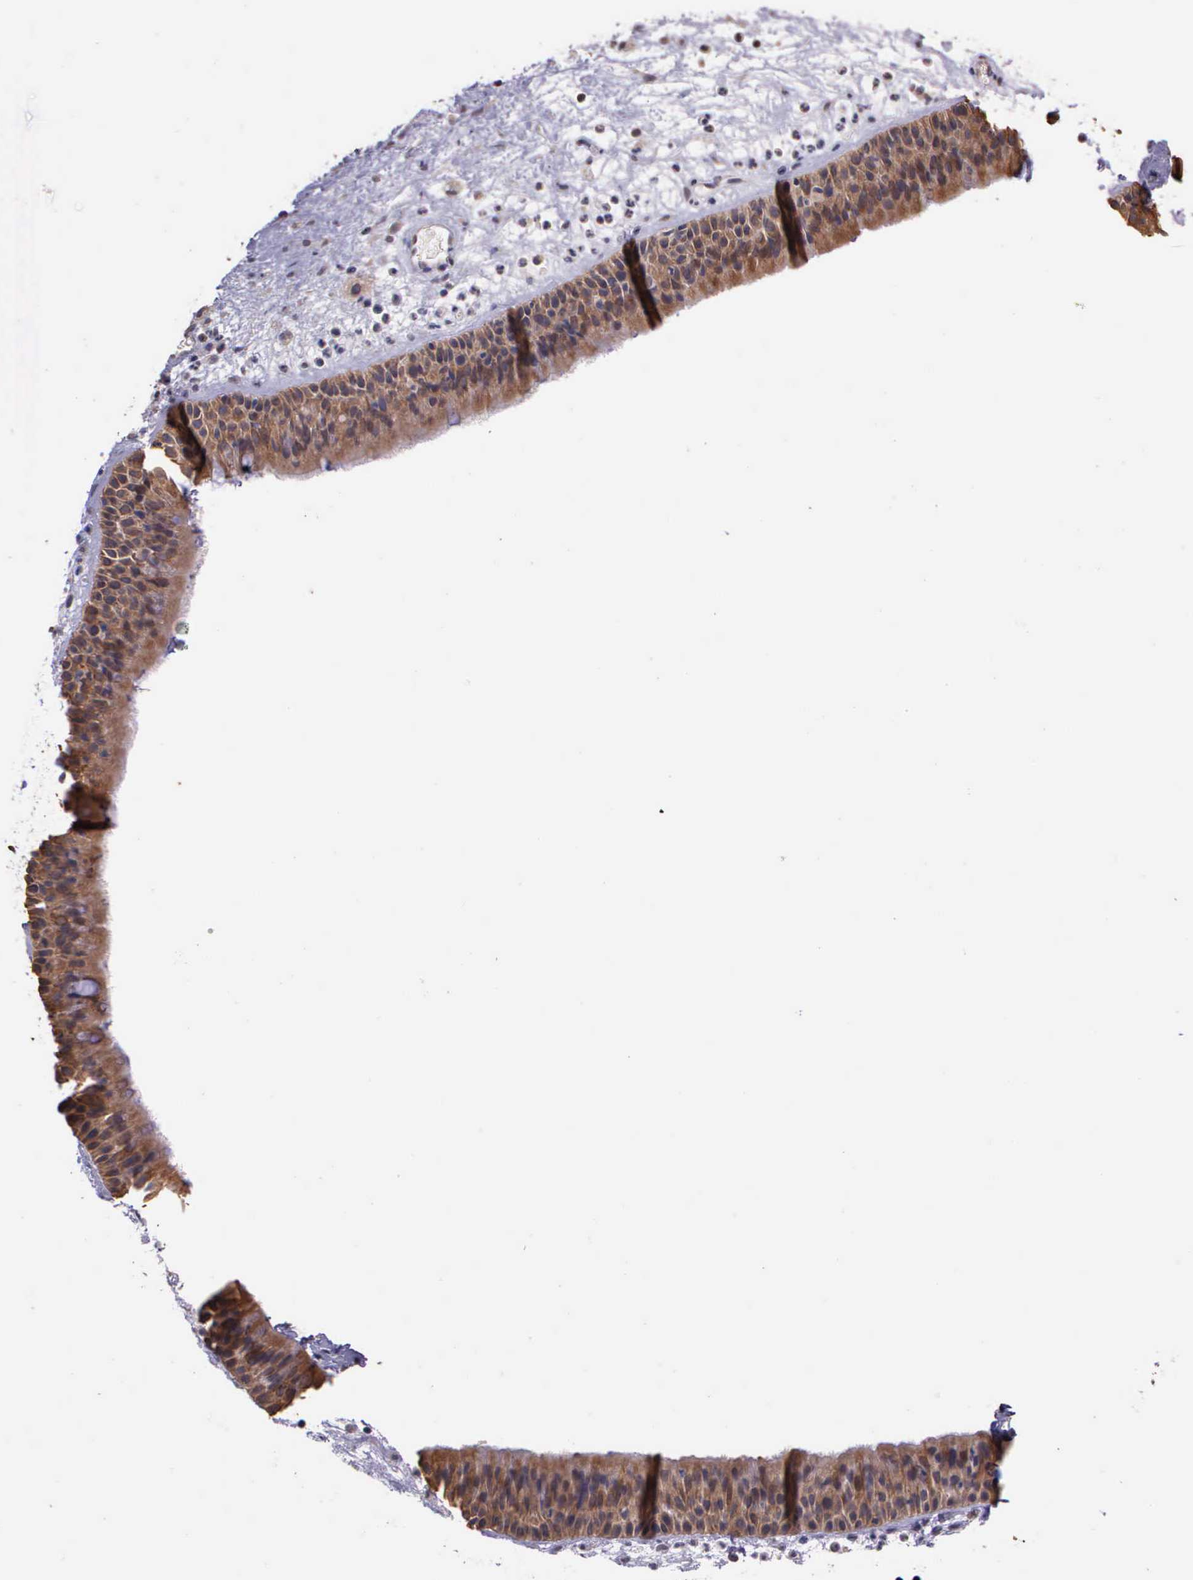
{"staining": {"intensity": "moderate", "quantity": ">75%", "location": "cytoplasmic/membranous"}, "tissue": "nasopharynx", "cell_type": "Respiratory epithelial cells", "image_type": "normal", "snomed": [{"axis": "morphology", "description": "Normal tissue, NOS"}, {"axis": "topography", "description": "Nasopharynx"}], "caption": "Immunohistochemistry histopathology image of unremarkable human nasopharynx stained for a protein (brown), which displays medium levels of moderate cytoplasmic/membranous positivity in approximately >75% of respiratory epithelial cells.", "gene": "IGBP1P2", "patient": {"sex": "male", "age": 63}}